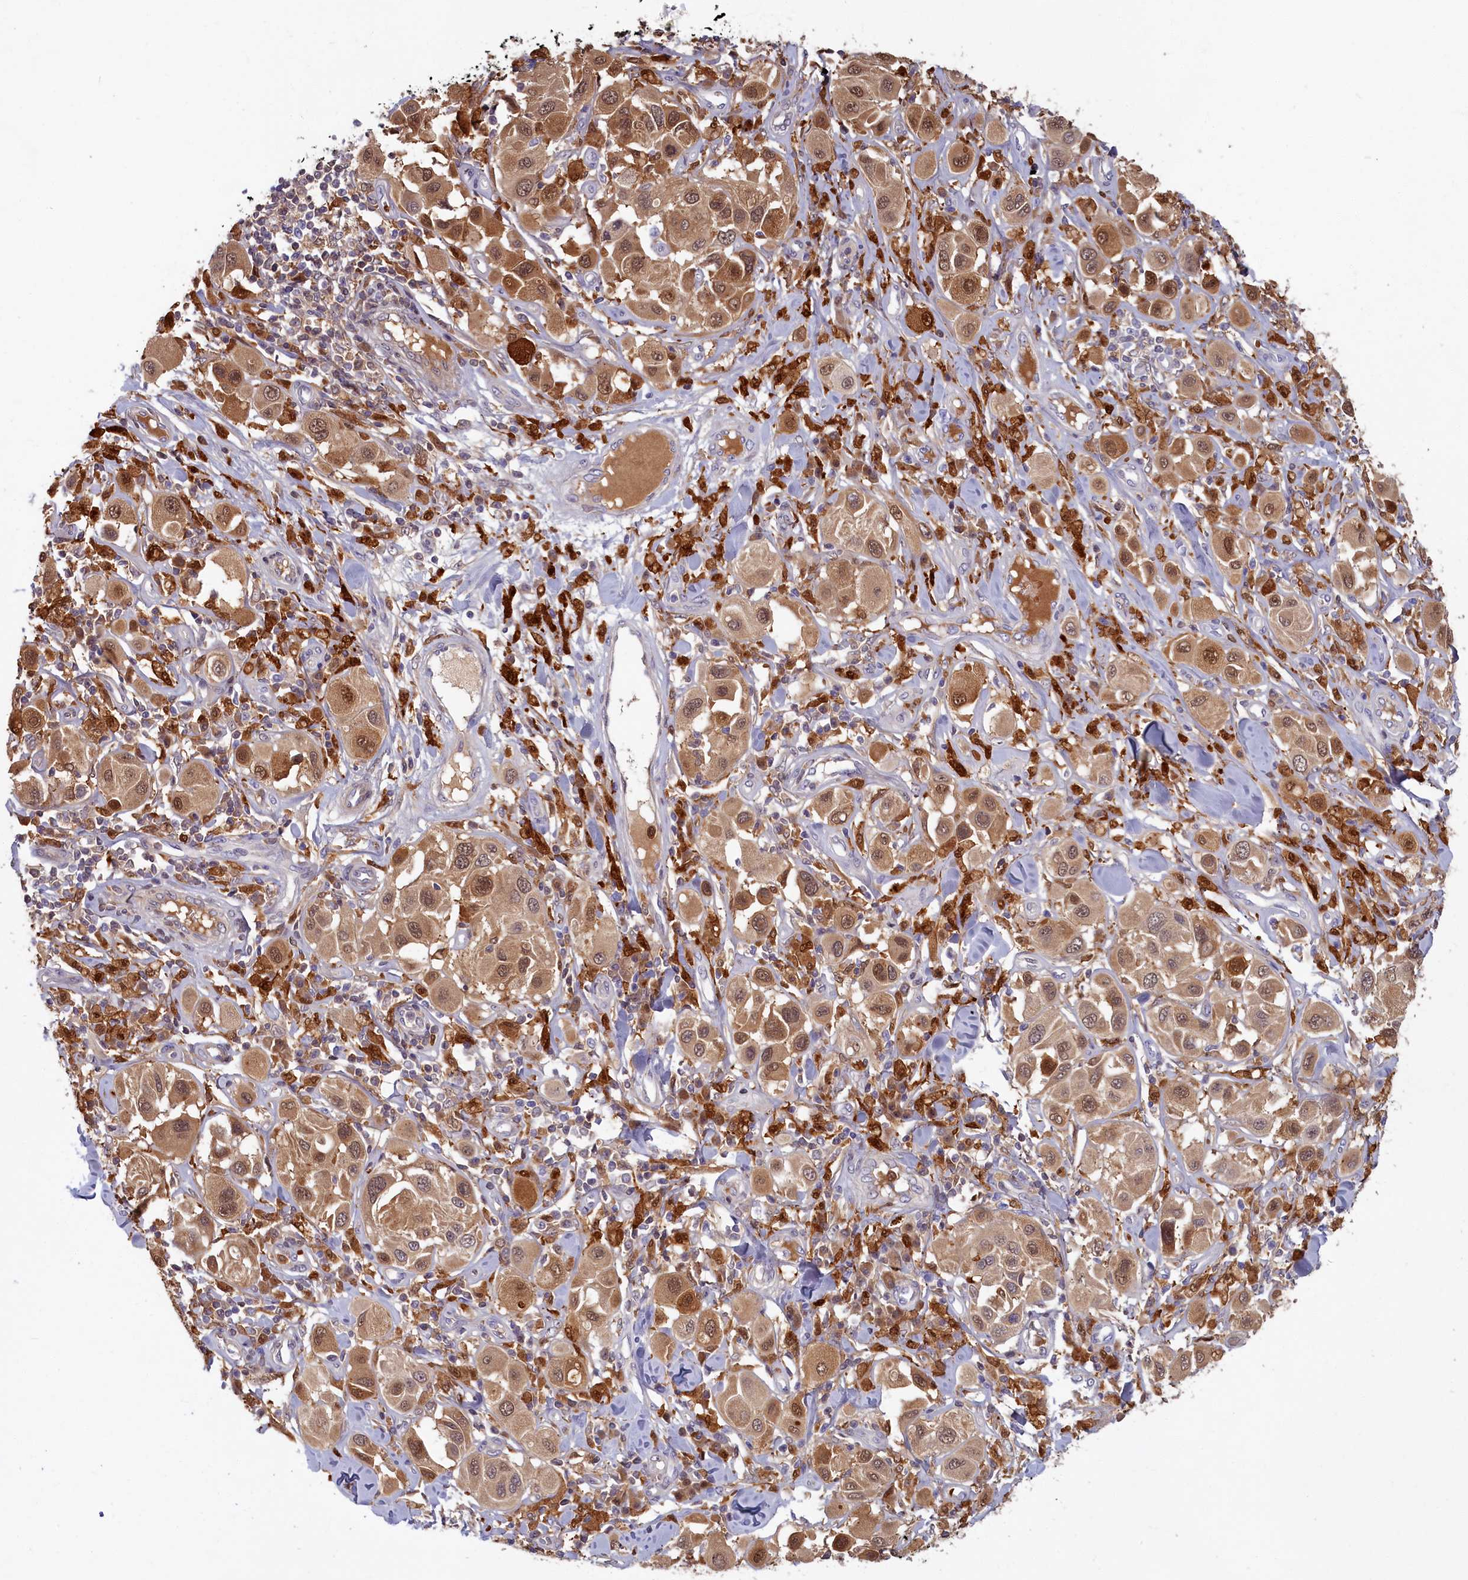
{"staining": {"intensity": "moderate", "quantity": ">75%", "location": "cytoplasmic/membranous,nuclear"}, "tissue": "melanoma", "cell_type": "Tumor cells", "image_type": "cancer", "snomed": [{"axis": "morphology", "description": "Malignant melanoma, Metastatic site"}, {"axis": "topography", "description": "Skin"}], "caption": "Immunohistochemical staining of malignant melanoma (metastatic site) shows moderate cytoplasmic/membranous and nuclear protein staining in approximately >75% of tumor cells.", "gene": "BLVRB", "patient": {"sex": "male", "age": 41}}